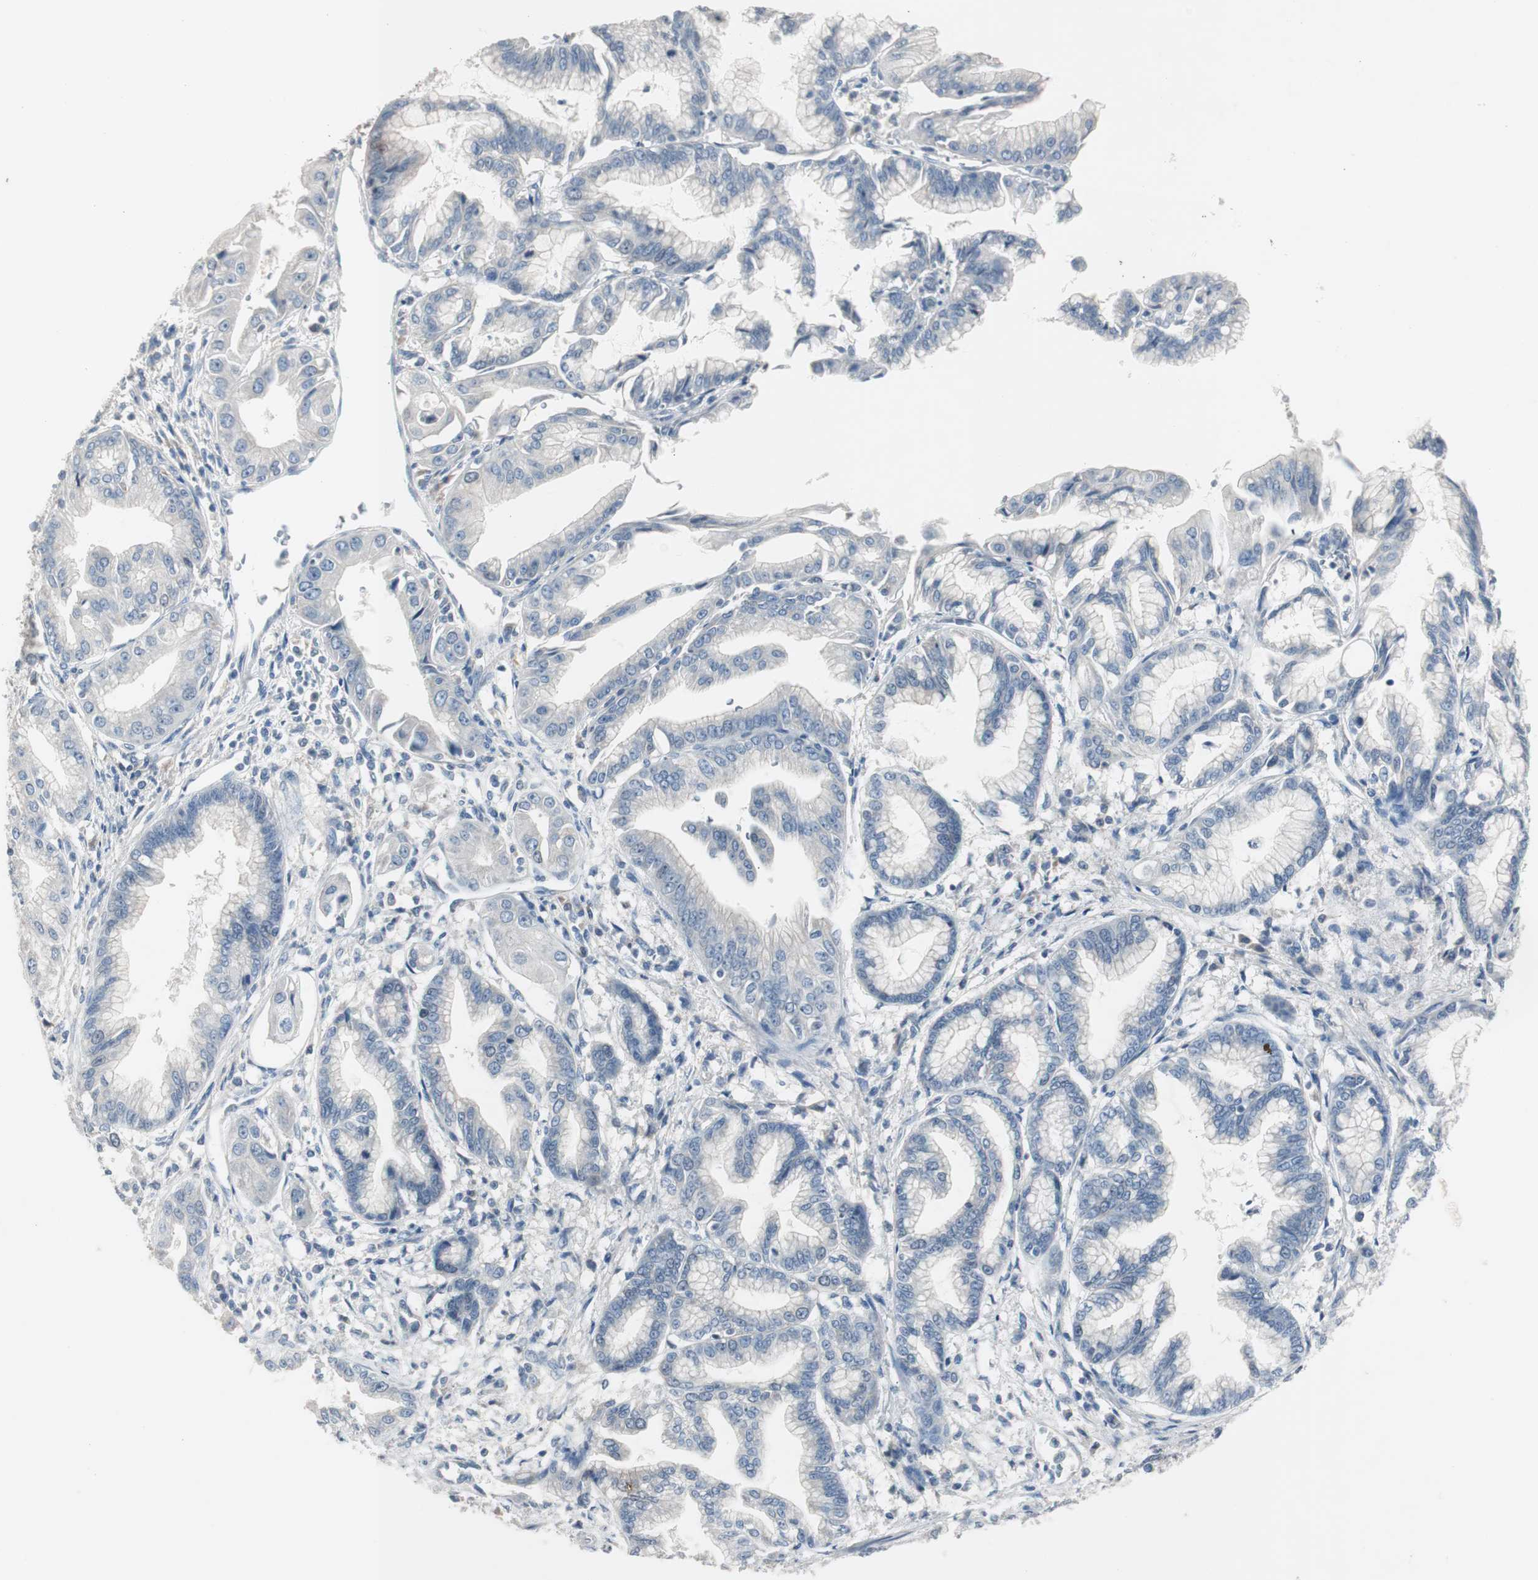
{"staining": {"intensity": "negative", "quantity": "none", "location": "none"}, "tissue": "pancreatic cancer", "cell_type": "Tumor cells", "image_type": "cancer", "snomed": [{"axis": "morphology", "description": "Adenocarcinoma, NOS"}, {"axis": "topography", "description": "Pancreas"}], "caption": "The immunohistochemistry (IHC) micrograph has no significant positivity in tumor cells of pancreatic cancer (adenocarcinoma) tissue.", "gene": "TK1", "patient": {"sex": "female", "age": 64}}